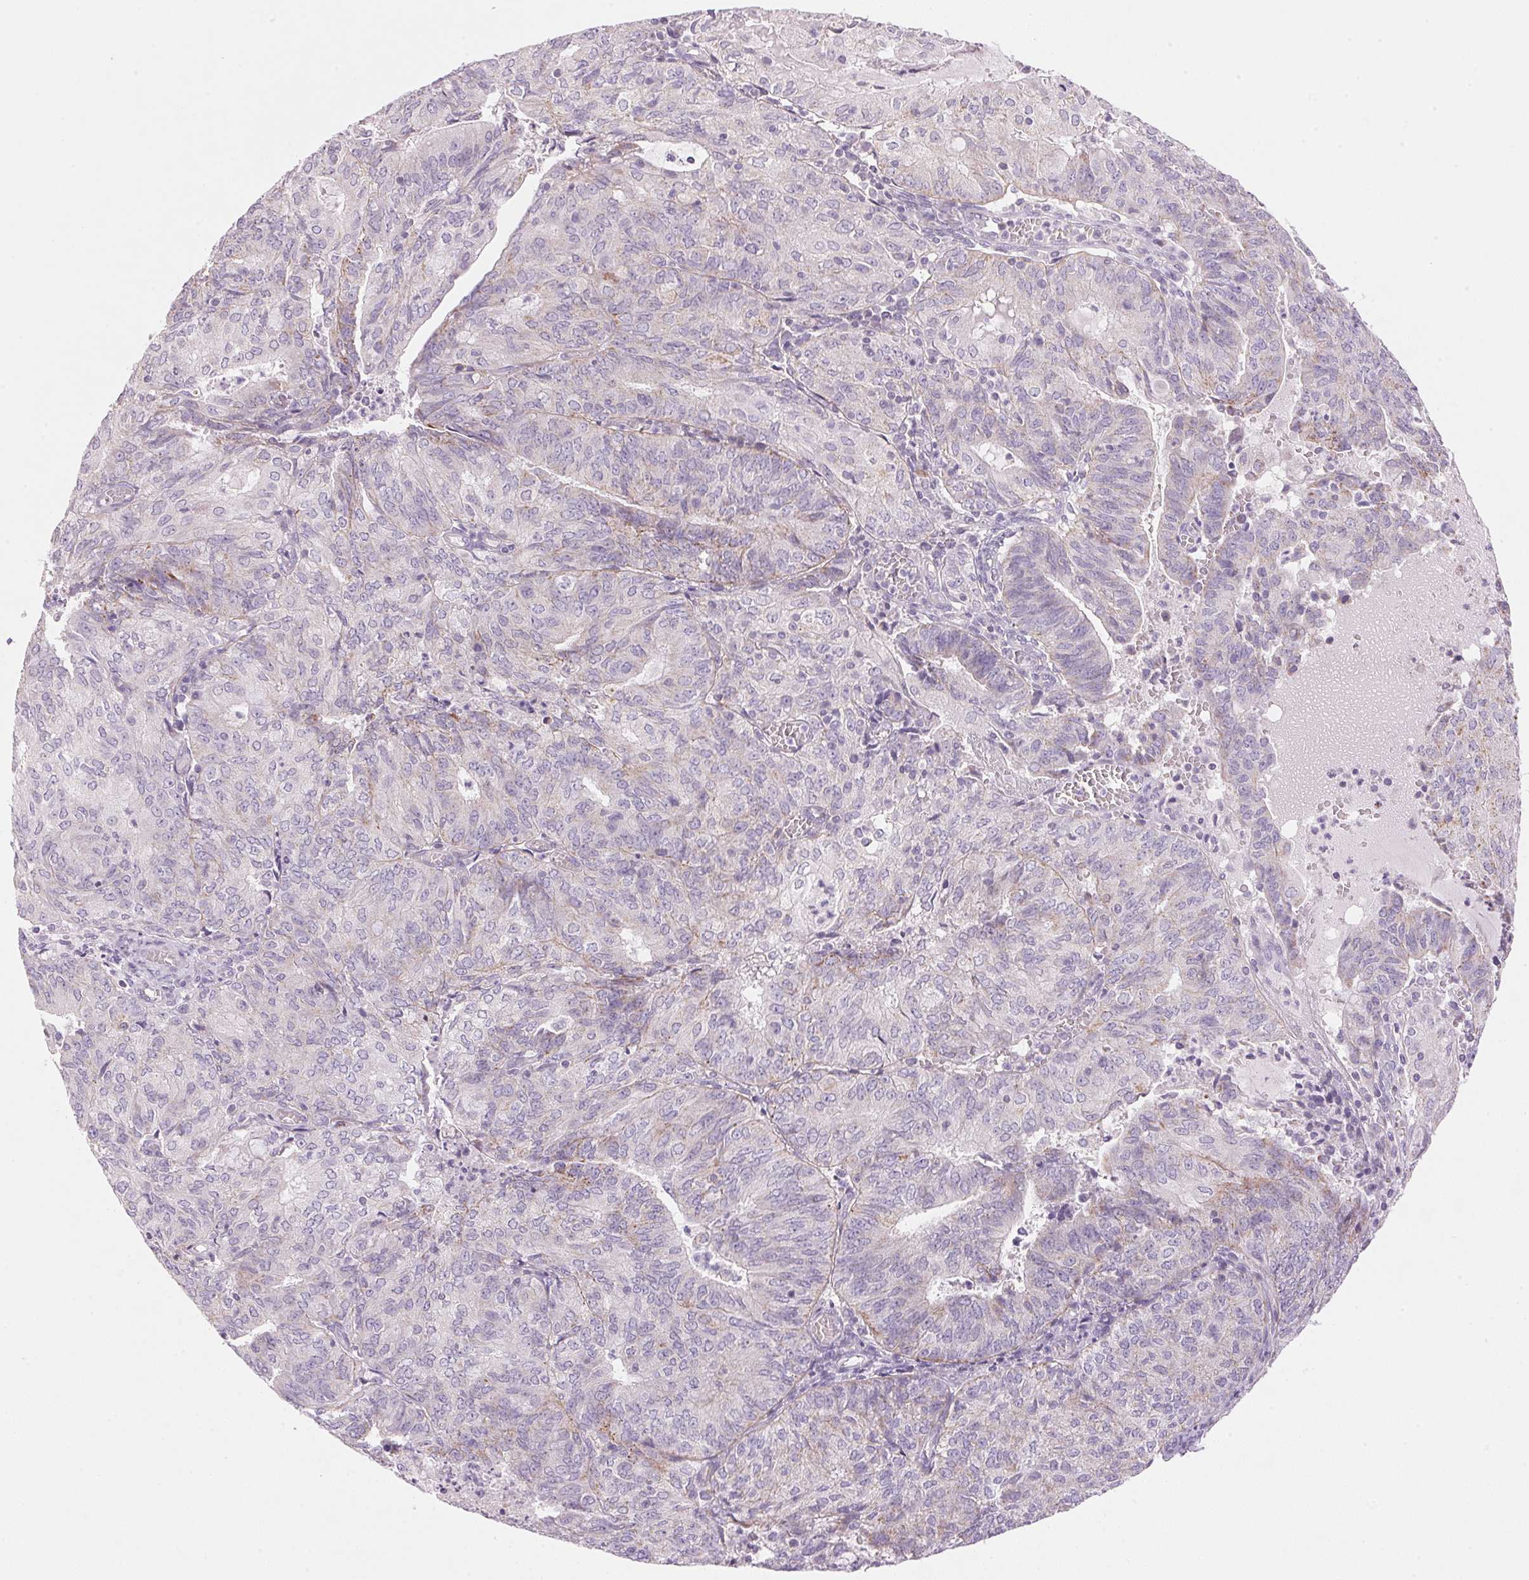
{"staining": {"intensity": "negative", "quantity": "none", "location": "none"}, "tissue": "endometrial cancer", "cell_type": "Tumor cells", "image_type": "cancer", "snomed": [{"axis": "morphology", "description": "Adenocarcinoma, NOS"}, {"axis": "topography", "description": "Endometrium"}], "caption": "DAB immunohistochemical staining of human endometrial cancer displays no significant staining in tumor cells.", "gene": "CYP11B1", "patient": {"sex": "female", "age": 82}}